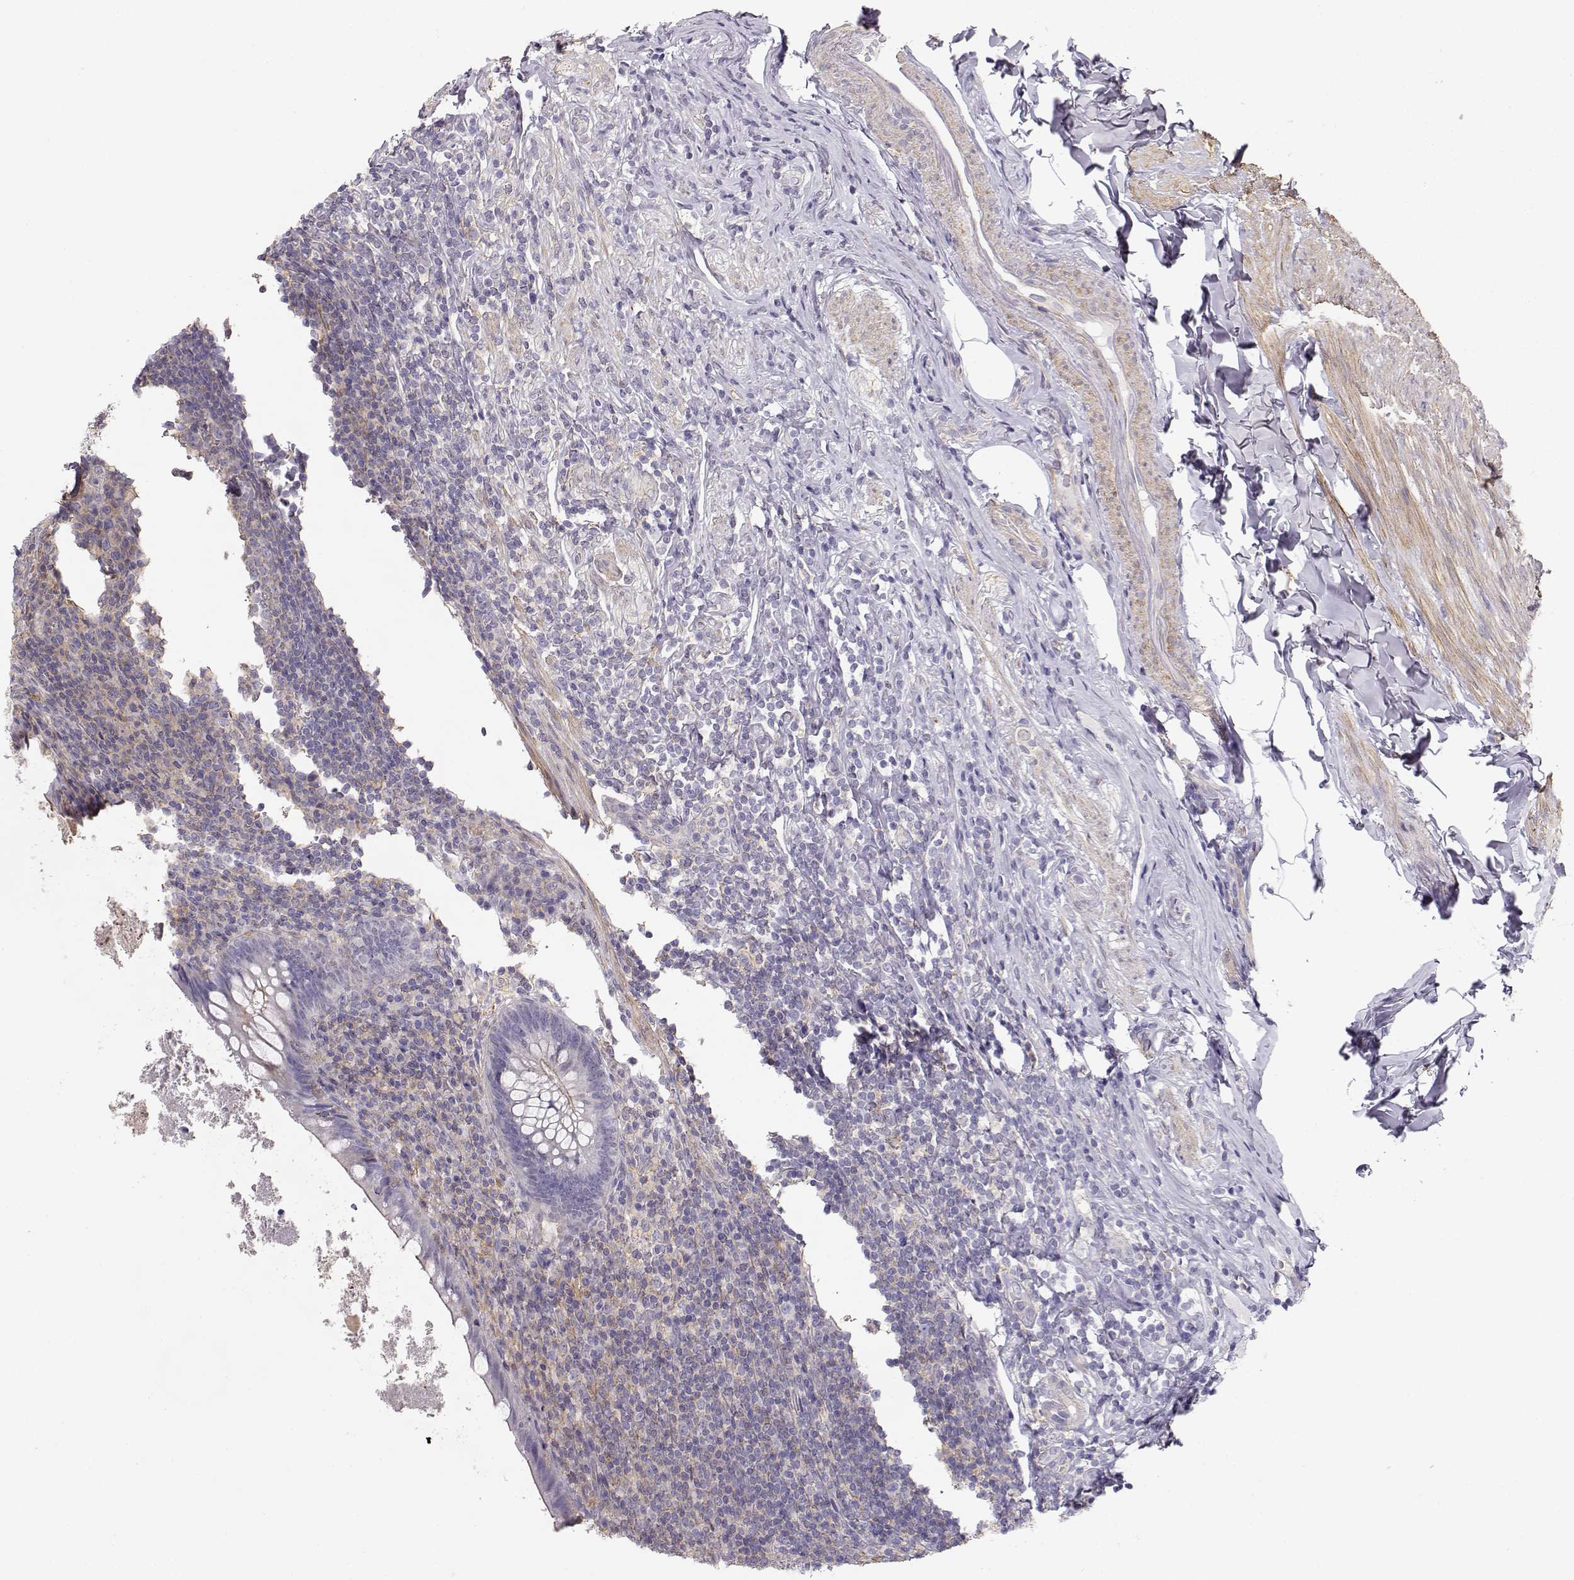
{"staining": {"intensity": "negative", "quantity": "none", "location": "none"}, "tissue": "appendix", "cell_type": "Glandular cells", "image_type": "normal", "snomed": [{"axis": "morphology", "description": "Normal tissue, NOS"}, {"axis": "topography", "description": "Appendix"}], "caption": "DAB immunohistochemical staining of benign appendix shows no significant expression in glandular cells. (IHC, brightfield microscopy, high magnification).", "gene": "DAPL1", "patient": {"sex": "male", "age": 47}}